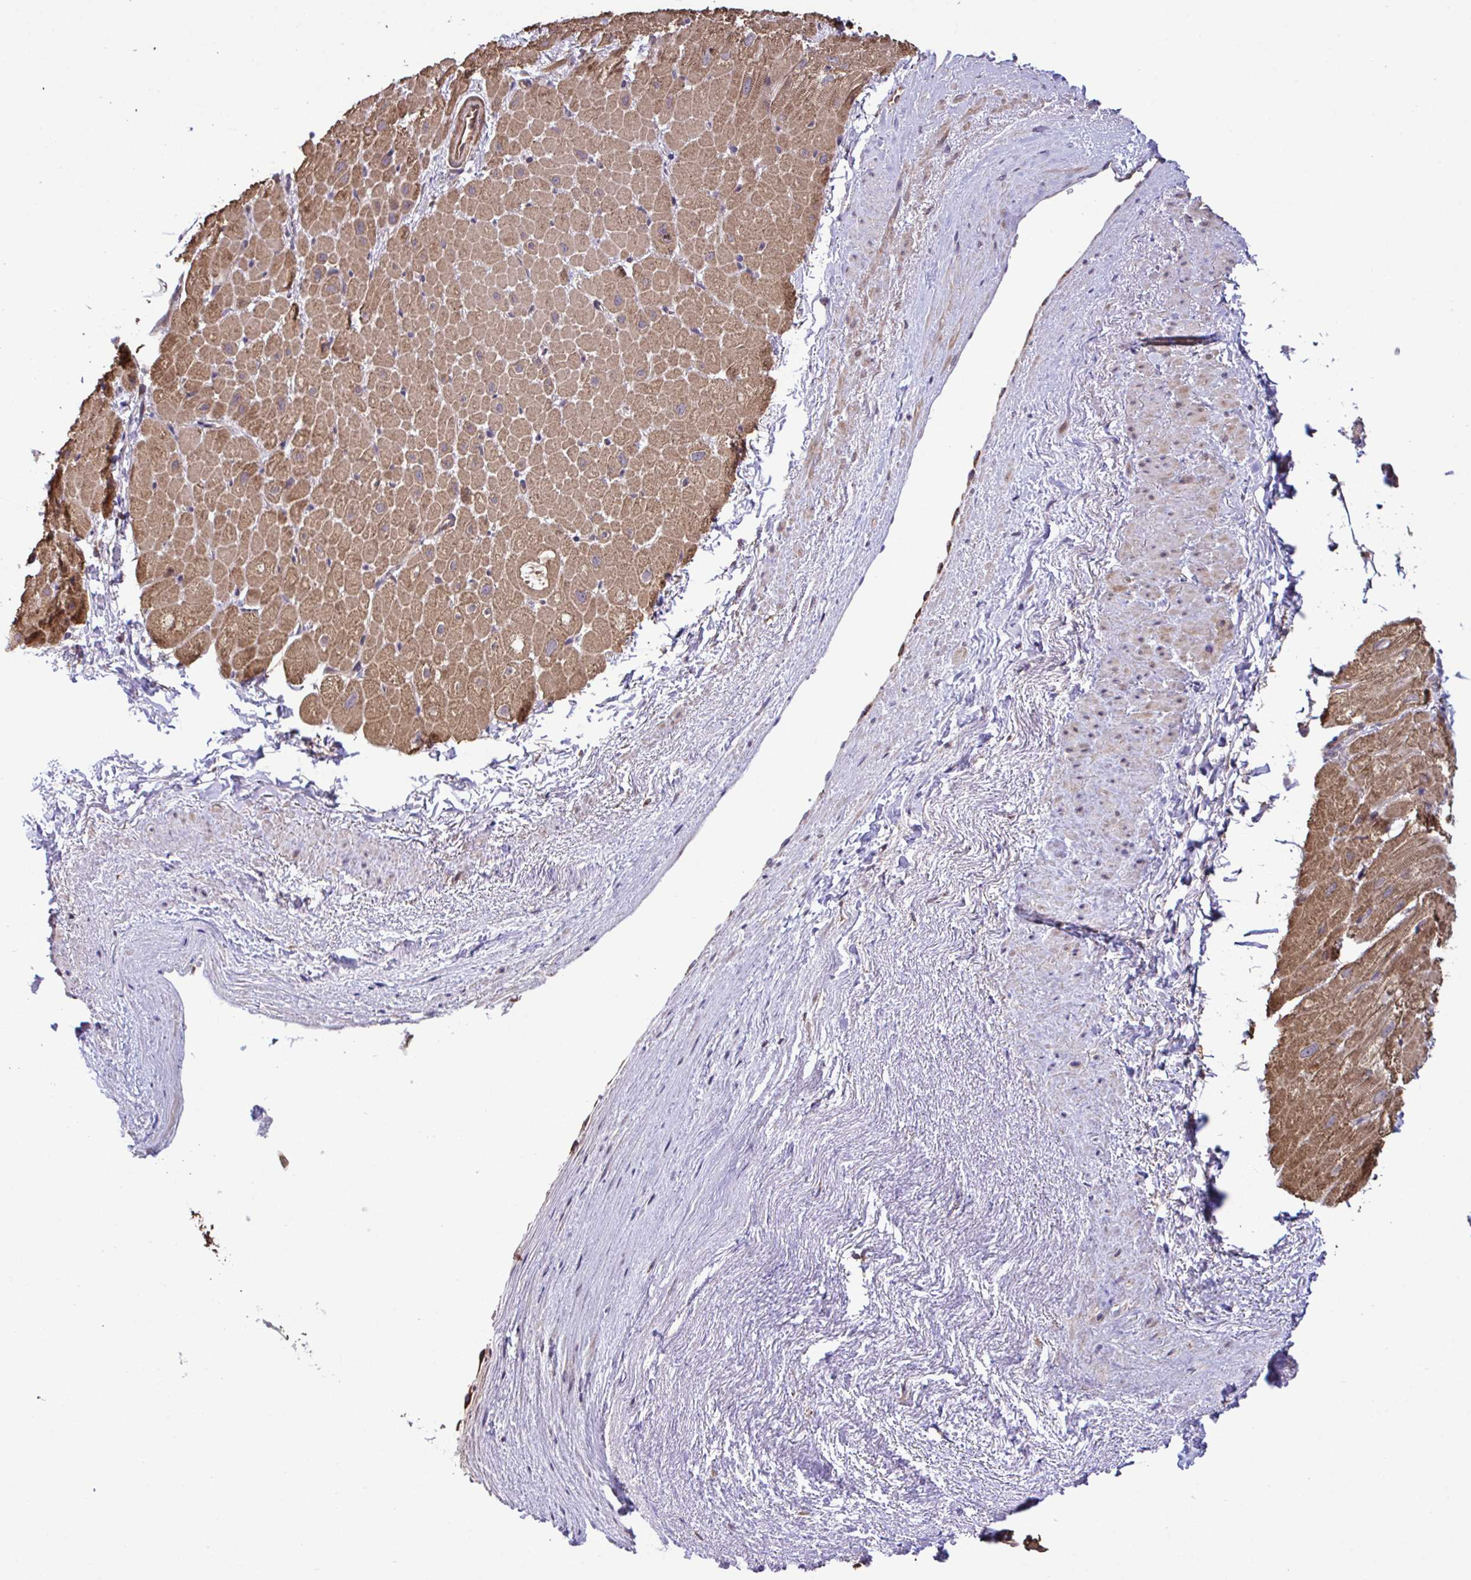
{"staining": {"intensity": "strong", "quantity": ">75%", "location": "cytoplasmic/membranous"}, "tissue": "heart muscle", "cell_type": "Cardiomyocytes", "image_type": "normal", "snomed": [{"axis": "morphology", "description": "Normal tissue, NOS"}, {"axis": "topography", "description": "Heart"}], "caption": "This image reveals unremarkable heart muscle stained with IHC to label a protein in brown. The cytoplasmic/membranous of cardiomyocytes show strong positivity for the protein. Nuclei are counter-stained blue.", "gene": "CMPK1", "patient": {"sex": "male", "age": 62}}